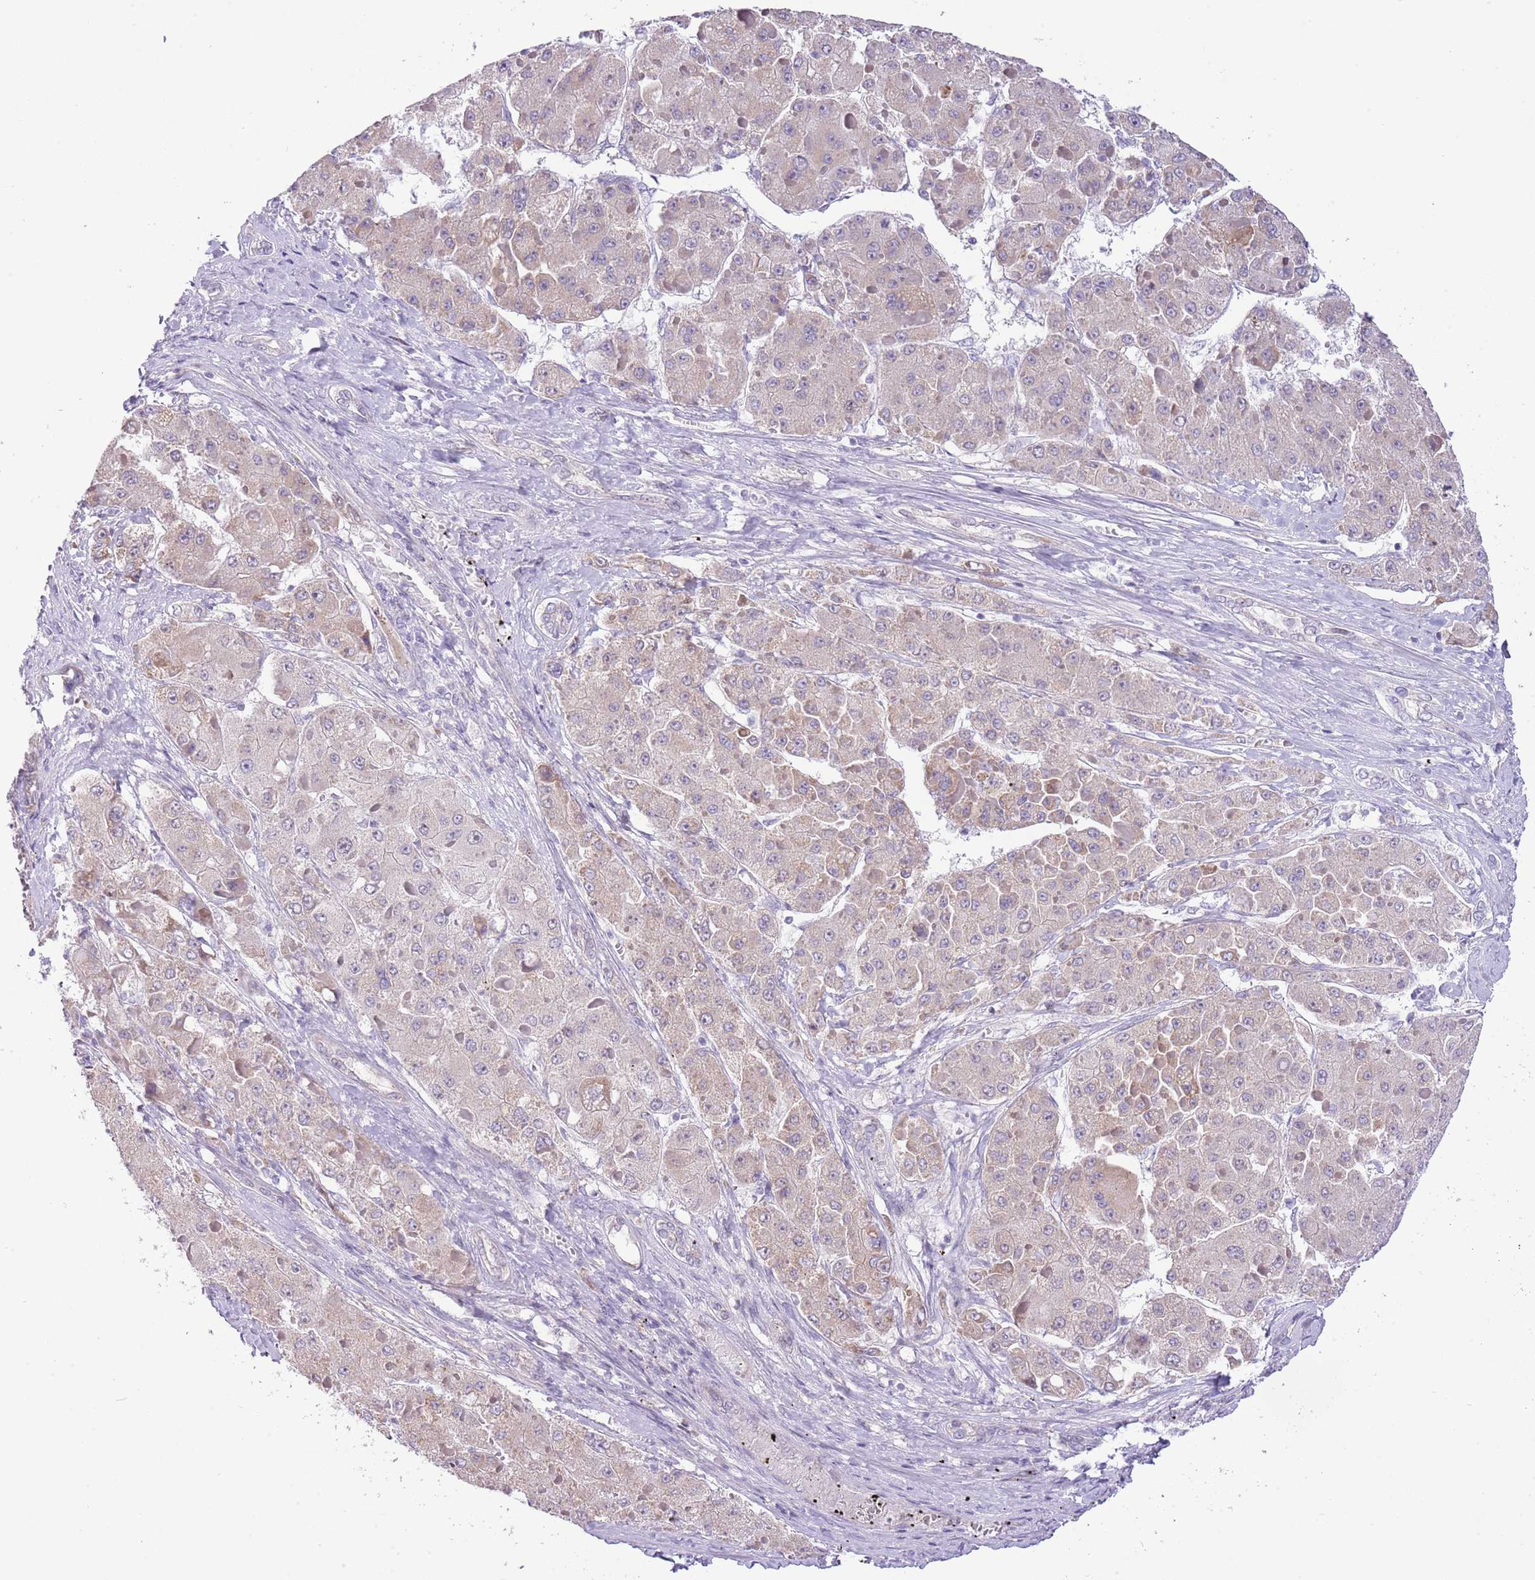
{"staining": {"intensity": "negative", "quantity": "none", "location": "none"}, "tissue": "liver cancer", "cell_type": "Tumor cells", "image_type": "cancer", "snomed": [{"axis": "morphology", "description": "Carcinoma, Hepatocellular, NOS"}, {"axis": "topography", "description": "Liver"}], "caption": "High magnification brightfield microscopy of hepatocellular carcinoma (liver) stained with DAB (3,3'-diaminobenzidine) (brown) and counterstained with hematoxylin (blue): tumor cells show no significant positivity.", "gene": "FBRSL1", "patient": {"sex": "female", "age": 73}}